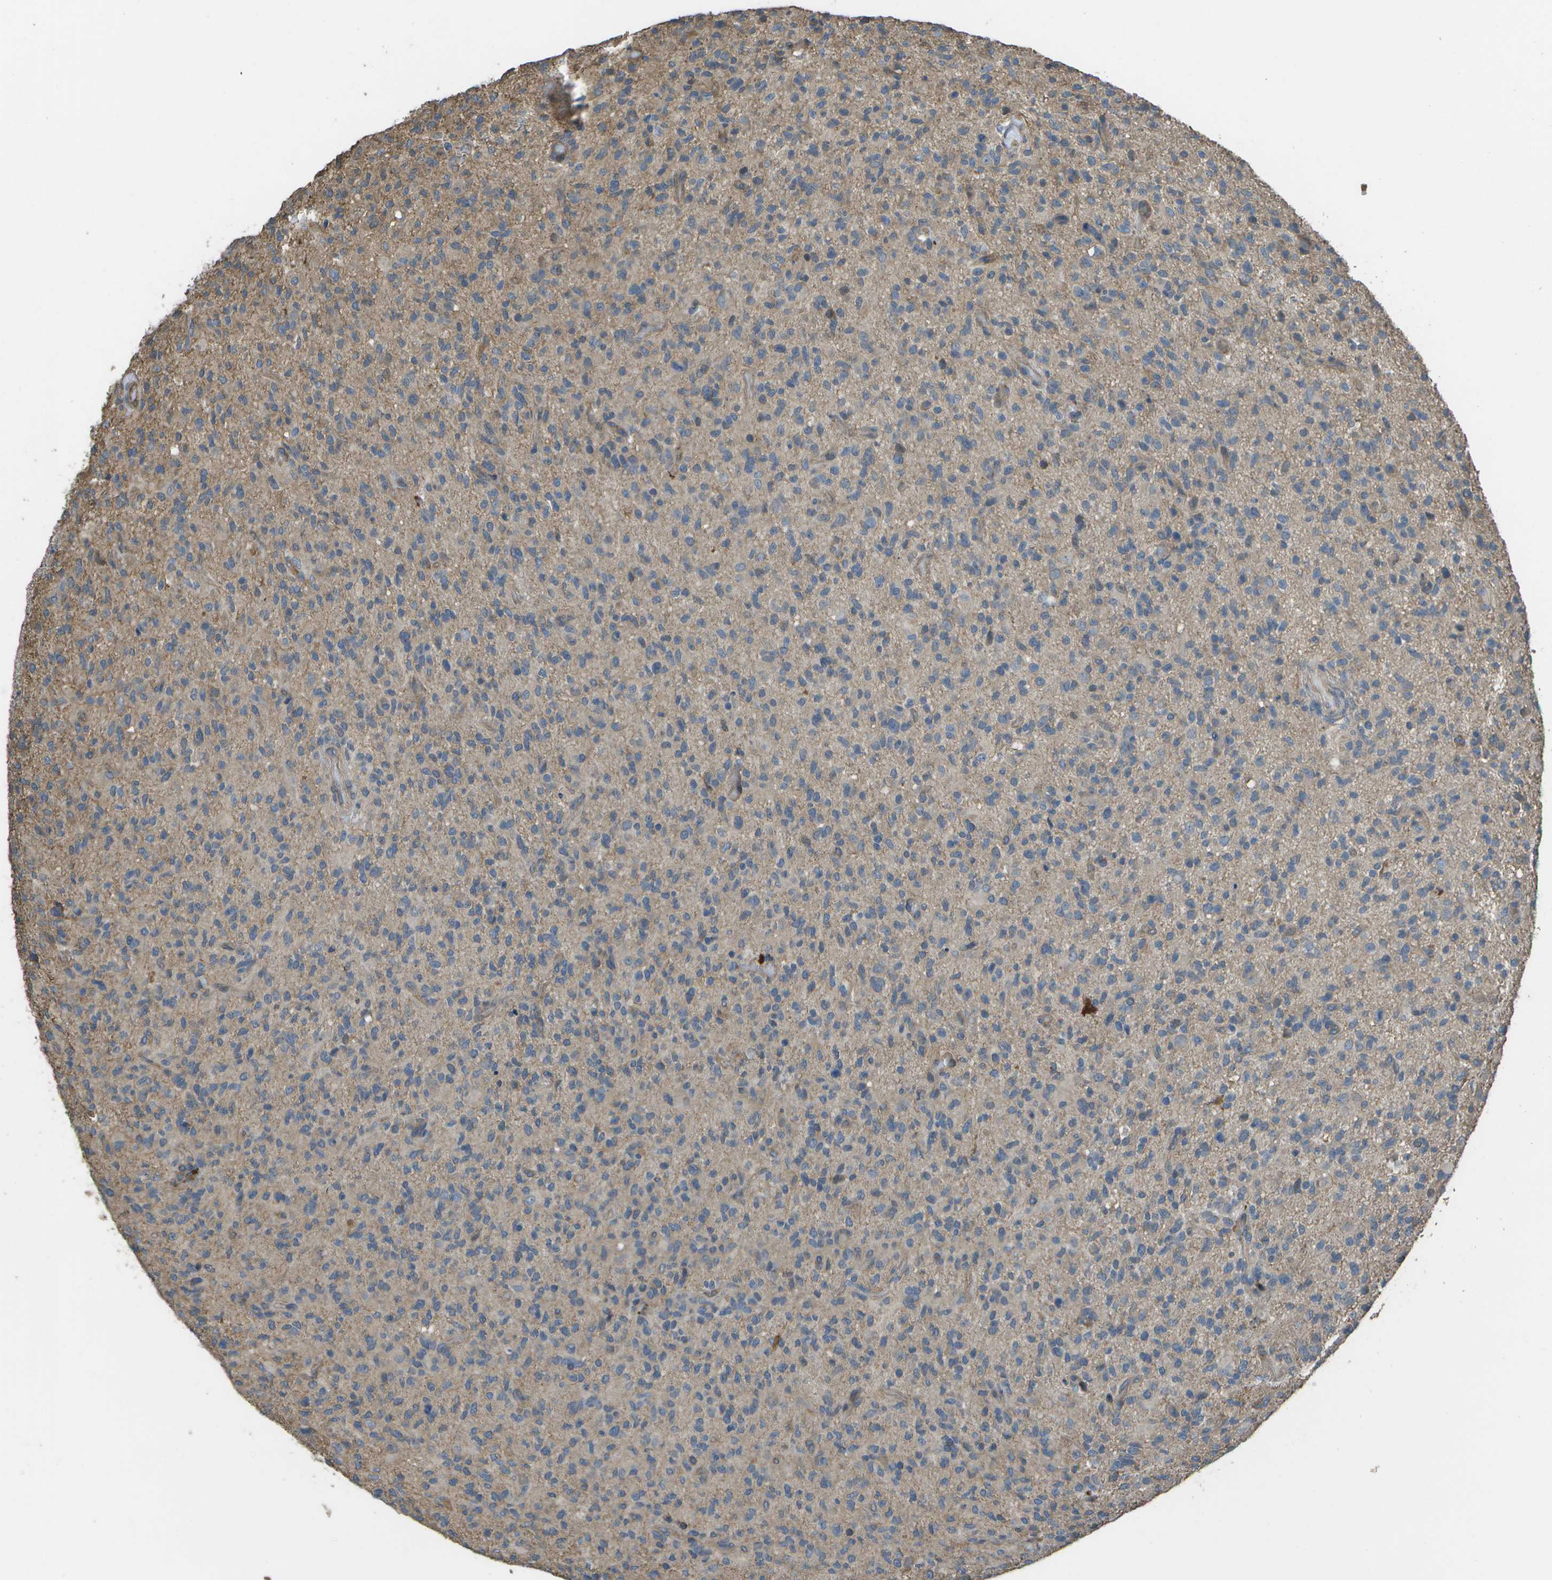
{"staining": {"intensity": "negative", "quantity": "none", "location": "none"}, "tissue": "glioma", "cell_type": "Tumor cells", "image_type": "cancer", "snomed": [{"axis": "morphology", "description": "Glioma, malignant, High grade"}, {"axis": "topography", "description": "Brain"}], "caption": "An immunohistochemistry (IHC) image of malignant glioma (high-grade) is shown. There is no staining in tumor cells of malignant glioma (high-grade).", "gene": "CLNS1A", "patient": {"sex": "male", "age": 71}}